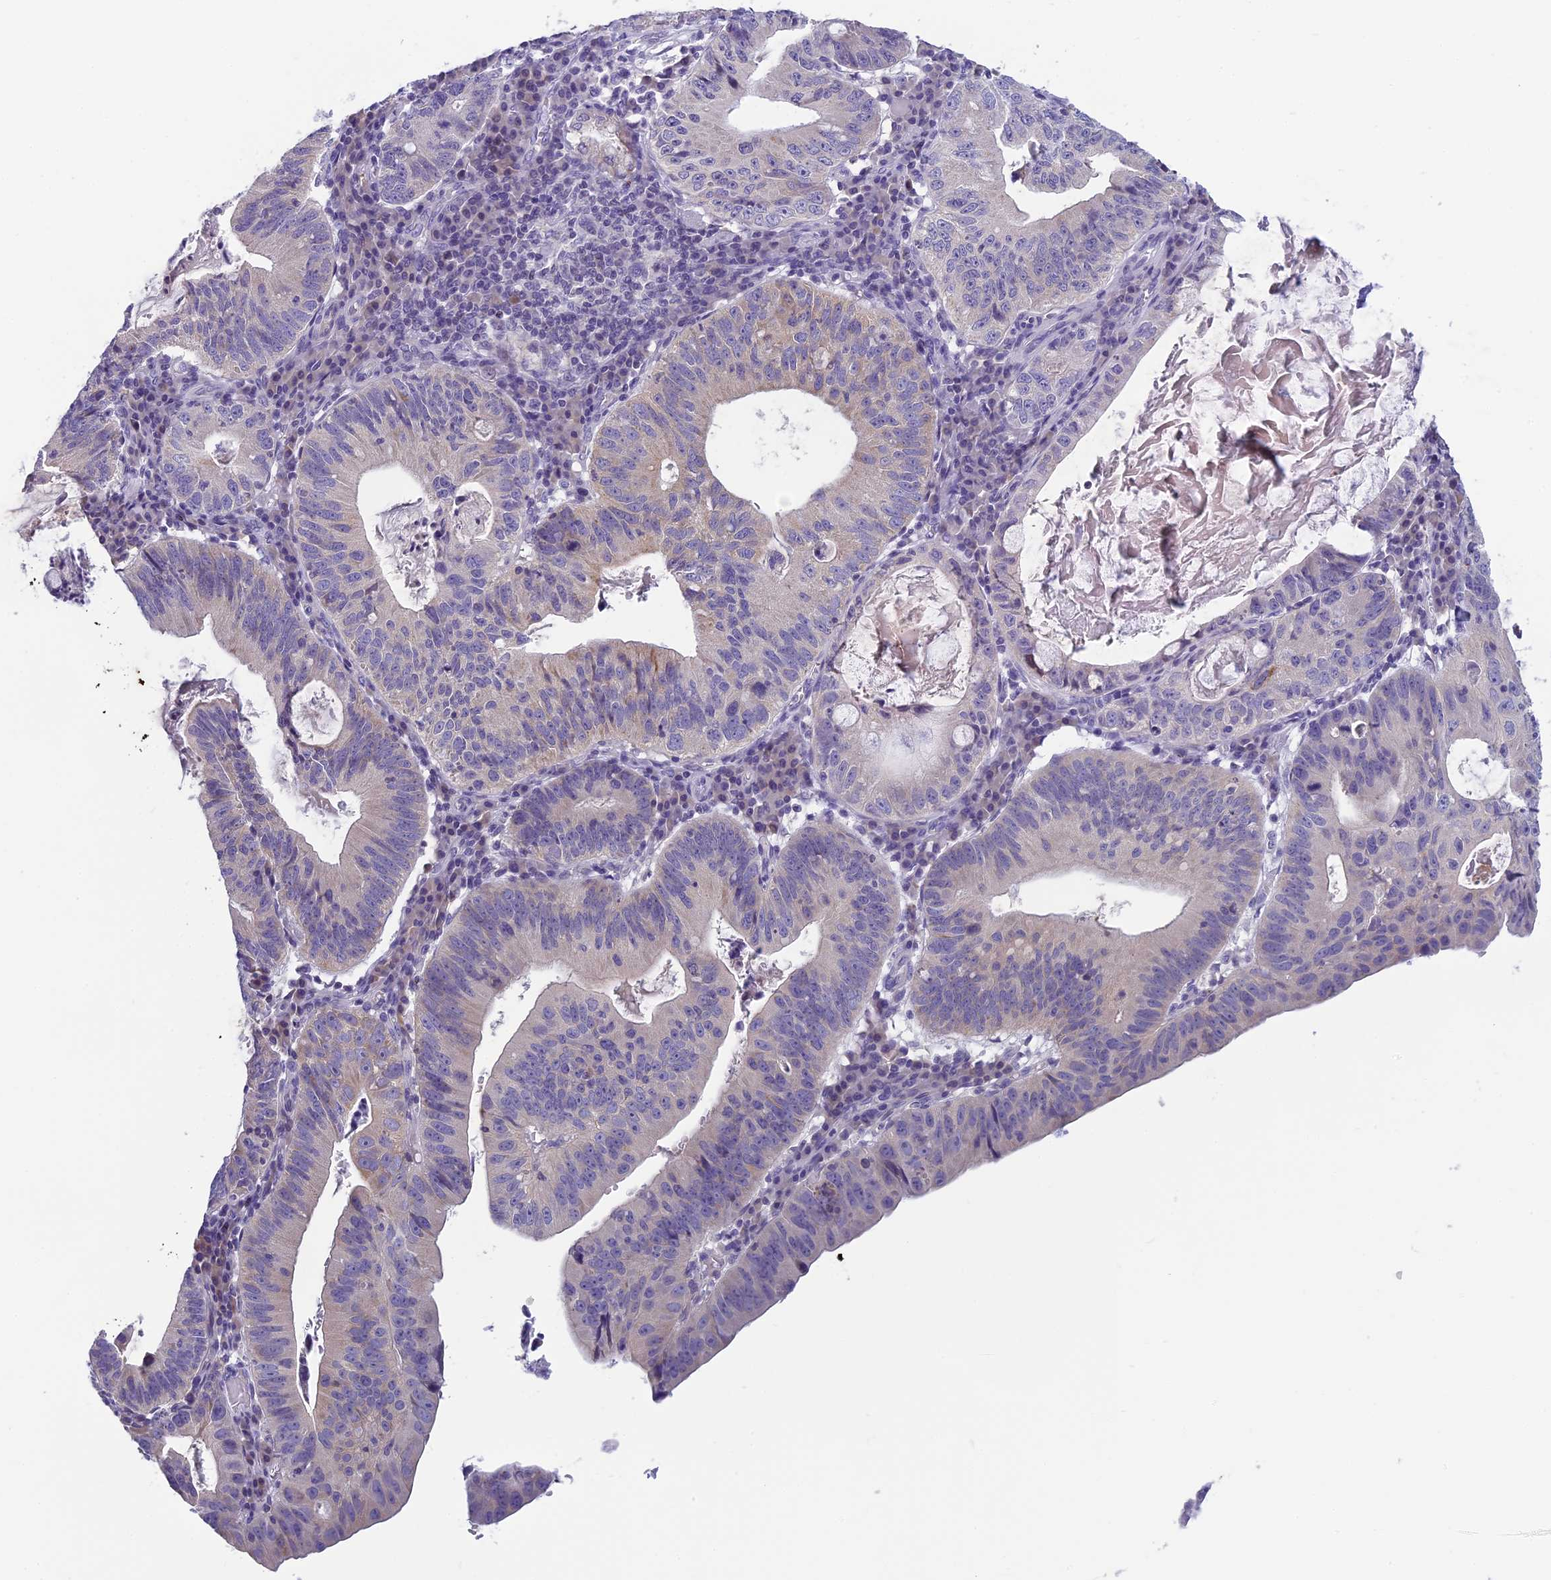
{"staining": {"intensity": "negative", "quantity": "none", "location": "none"}, "tissue": "stomach cancer", "cell_type": "Tumor cells", "image_type": "cancer", "snomed": [{"axis": "morphology", "description": "Adenocarcinoma, NOS"}, {"axis": "topography", "description": "Stomach"}], "caption": "Stomach cancer (adenocarcinoma) stained for a protein using IHC exhibits no staining tumor cells.", "gene": "ARHGEF37", "patient": {"sex": "male", "age": 59}}